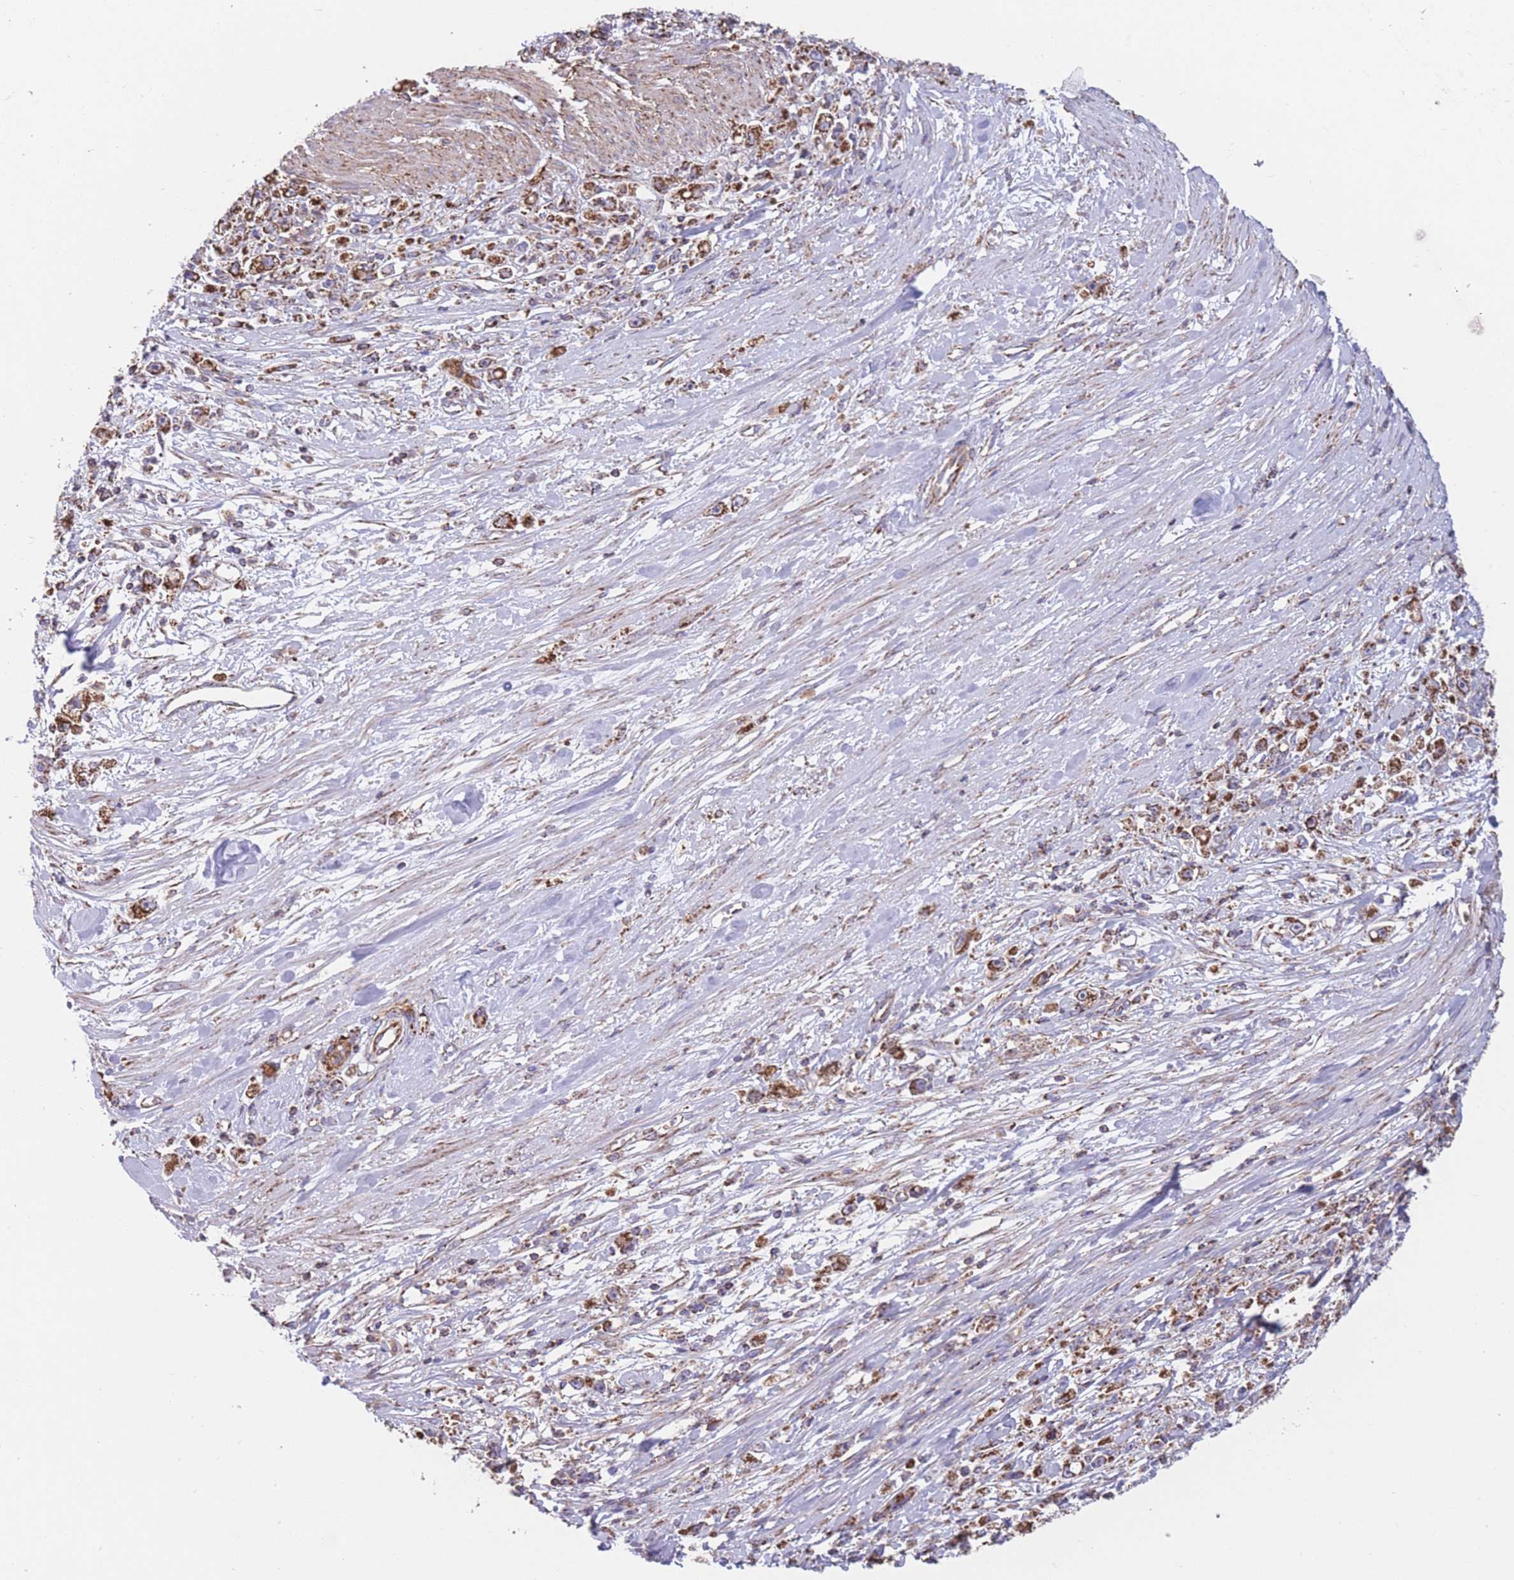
{"staining": {"intensity": "strong", "quantity": ">75%", "location": "cytoplasmic/membranous"}, "tissue": "stomach cancer", "cell_type": "Tumor cells", "image_type": "cancer", "snomed": [{"axis": "morphology", "description": "Adenocarcinoma, NOS"}, {"axis": "topography", "description": "Stomach"}], "caption": "Tumor cells show high levels of strong cytoplasmic/membranous positivity in about >75% of cells in stomach cancer (adenocarcinoma). The staining is performed using DAB (3,3'-diaminobenzidine) brown chromogen to label protein expression. The nuclei are counter-stained blue using hematoxylin.", "gene": "FKBP8", "patient": {"sex": "female", "age": 59}}